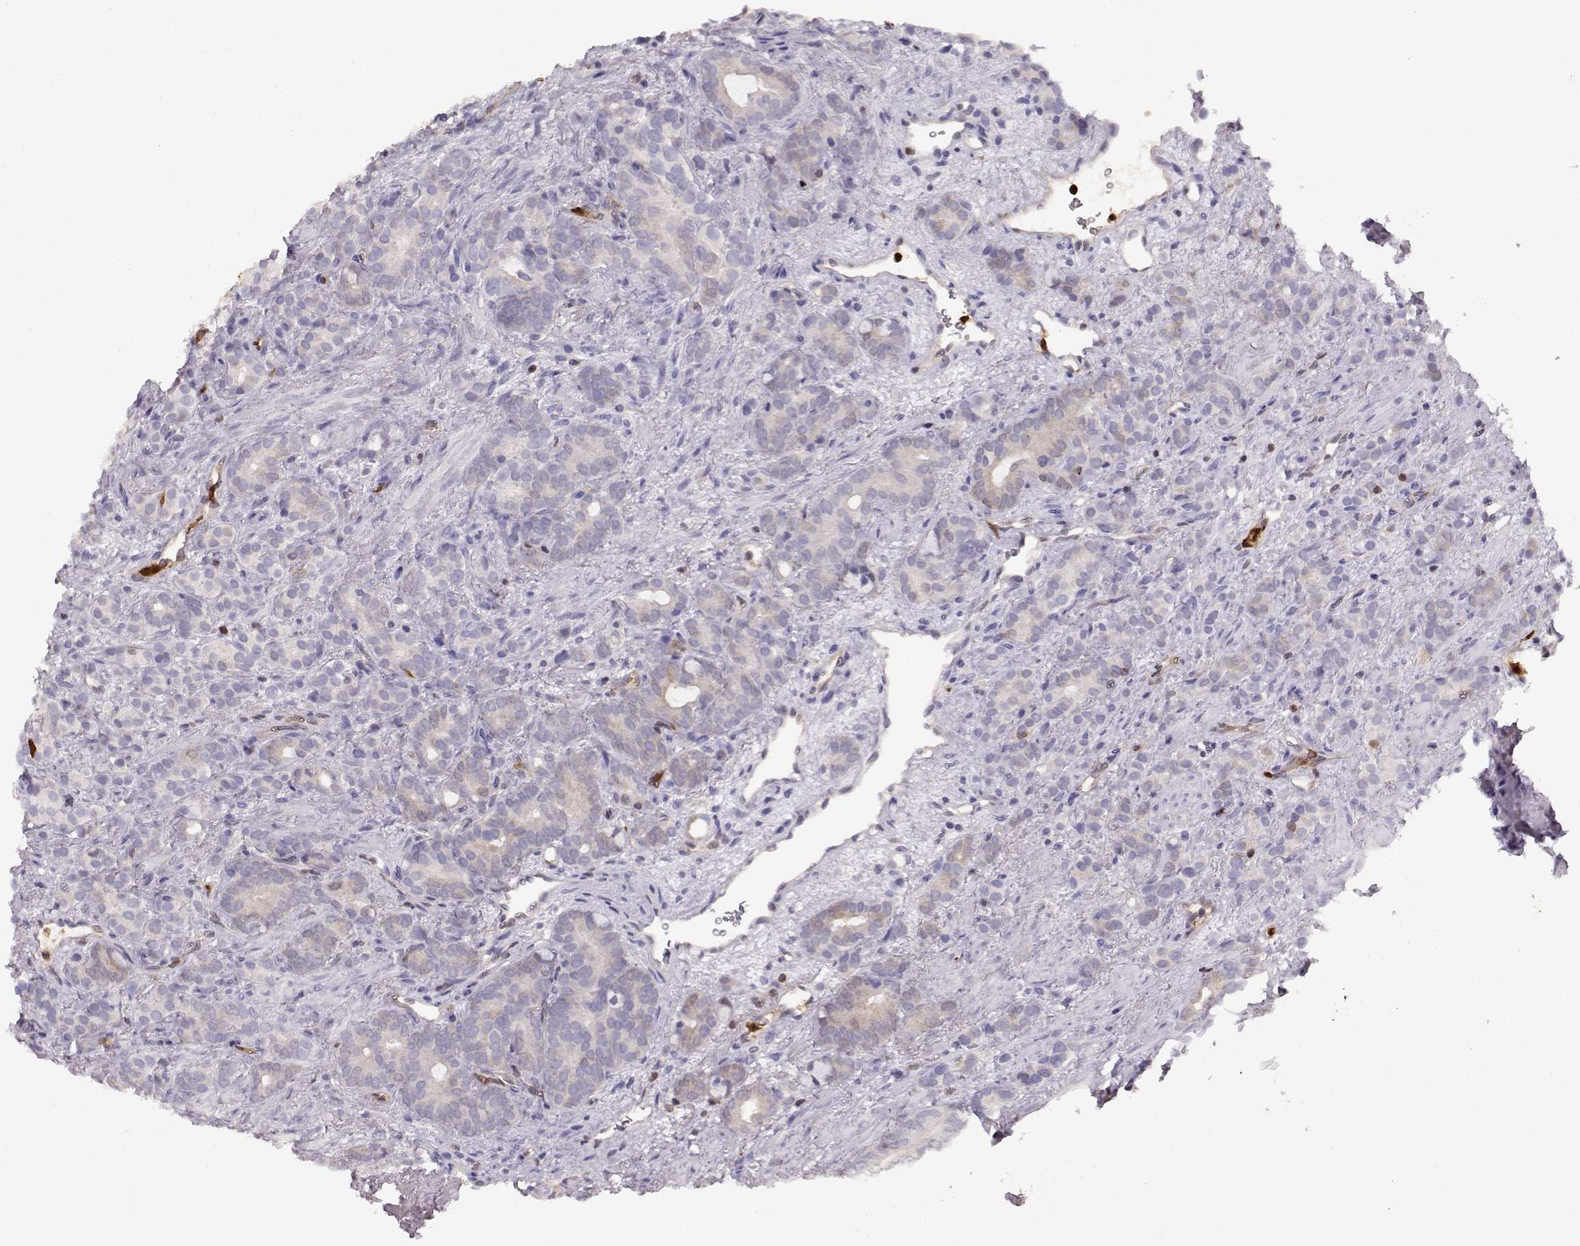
{"staining": {"intensity": "negative", "quantity": "none", "location": "none"}, "tissue": "prostate cancer", "cell_type": "Tumor cells", "image_type": "cancer", "snomed": [{"axis": "morphology", "description": "Adenocarcinoma, High grade"}, {"axis": "topography", "description": "Prostate"}], "caption": "This is an IHC micrograph of prostate cancer (high-grade adenocarcinoma). There is no expression in tumor cells.", "gene": "PNP", "patient": {"sex": "male", "age": 84}}